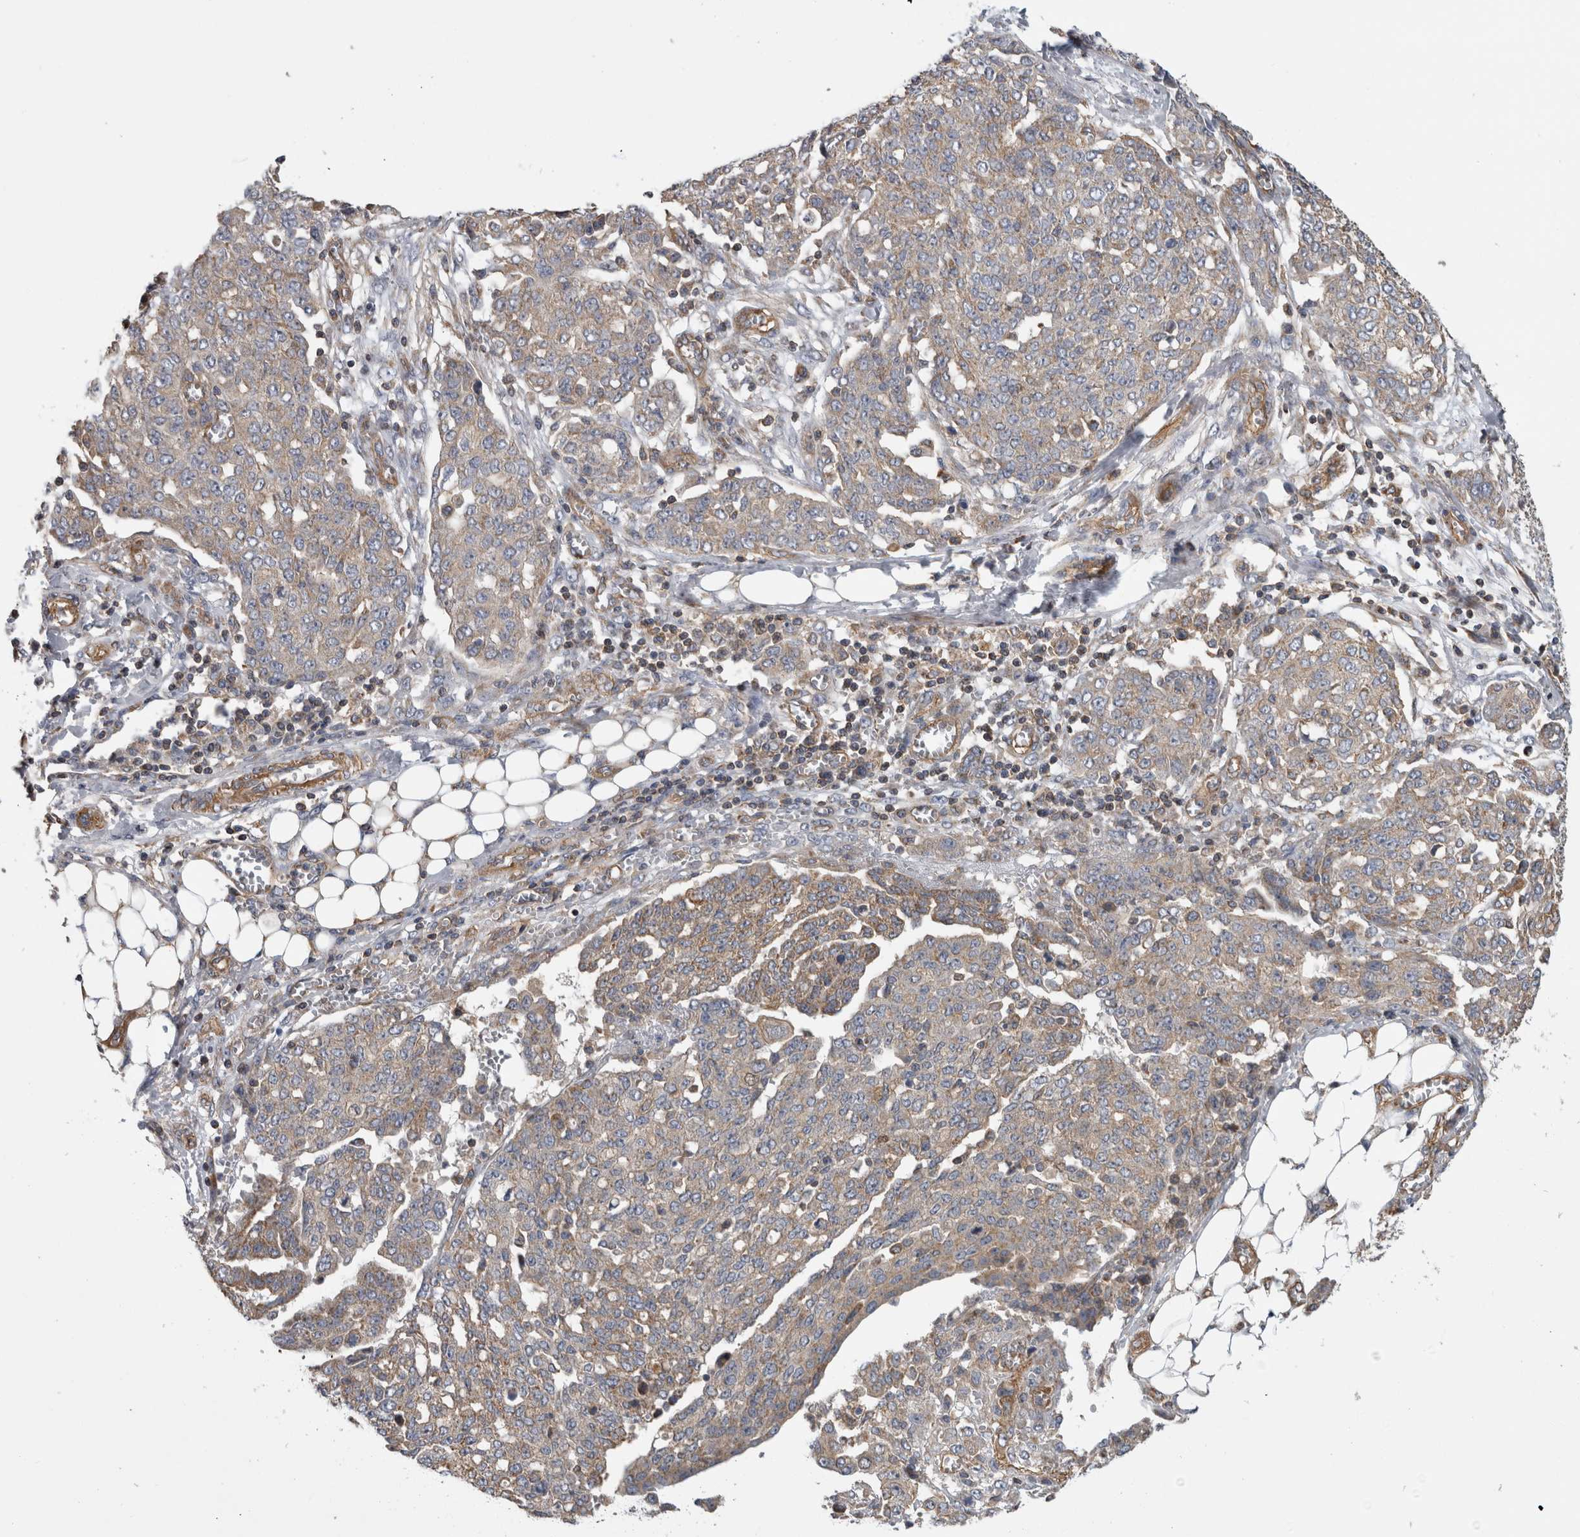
{"staining": {"intensity": "weak", "quantity": "25%-75%", "location": "cytoplasmic/membranous"}, "tissue": "ovarian cancer", "cell_type": "Tumor cells", "image_type": "cancer", "snomed": [{"axis": "morphology", "description": "Cystadenocarcinoma, serous, NOS"}, {"axis": "topography", "description": "Soft tissue"}, {"axis": "topography", "description": "Ovary"}], "caption": "This histopathology image exhibits ovarian cancer (serous cystadenocarcinoma) stained with IHC to label a protein in brown. The cytoplasmic/membranous of tumor cells show weak positivity for the protein. Nuclei are counter-stained blue.", "gene": "SFXN2", "patient": {"sex": "female", "age": 57}}